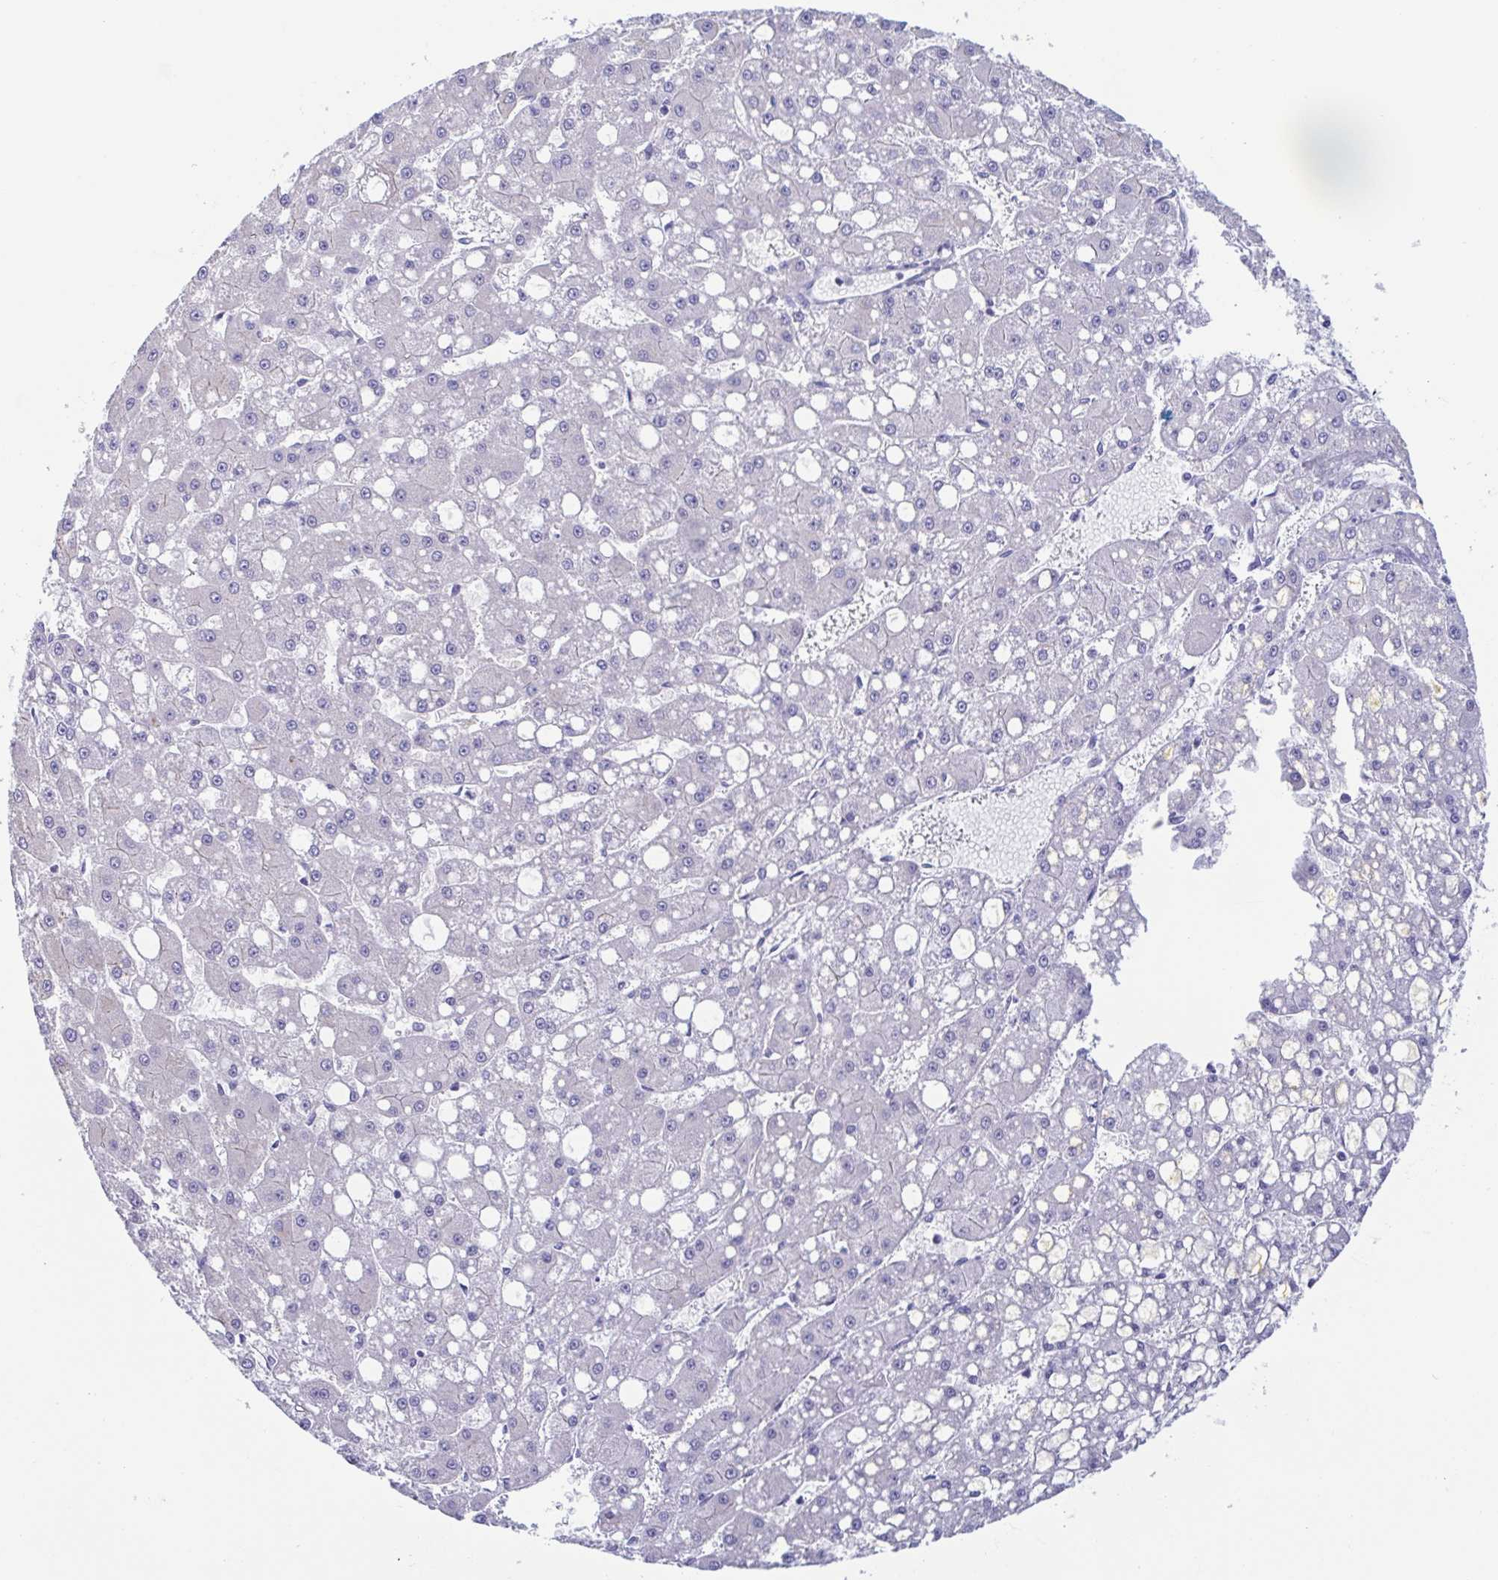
{"staining": {"intensity": "negative", "quantity": "none", "location": "none"}, "tissue": "liver cancer", "cell_type": "Tumor cells", "image_type": "cancer", "snomed": [{"axis": "morphology", "description": "Carcinoma, Hepatocellular, NOS"}, {"axis": "topography", "description": "Liver"}], "caption": "Photomicrograph shows no significant protein positivity in tumor cells of liver cancer (hepatocellular carcinoma). (DAB immunohistochemistry with hematoxylin counter stain).", "gene": "TREH", "patient": {"sex": "male", "age": 67}}